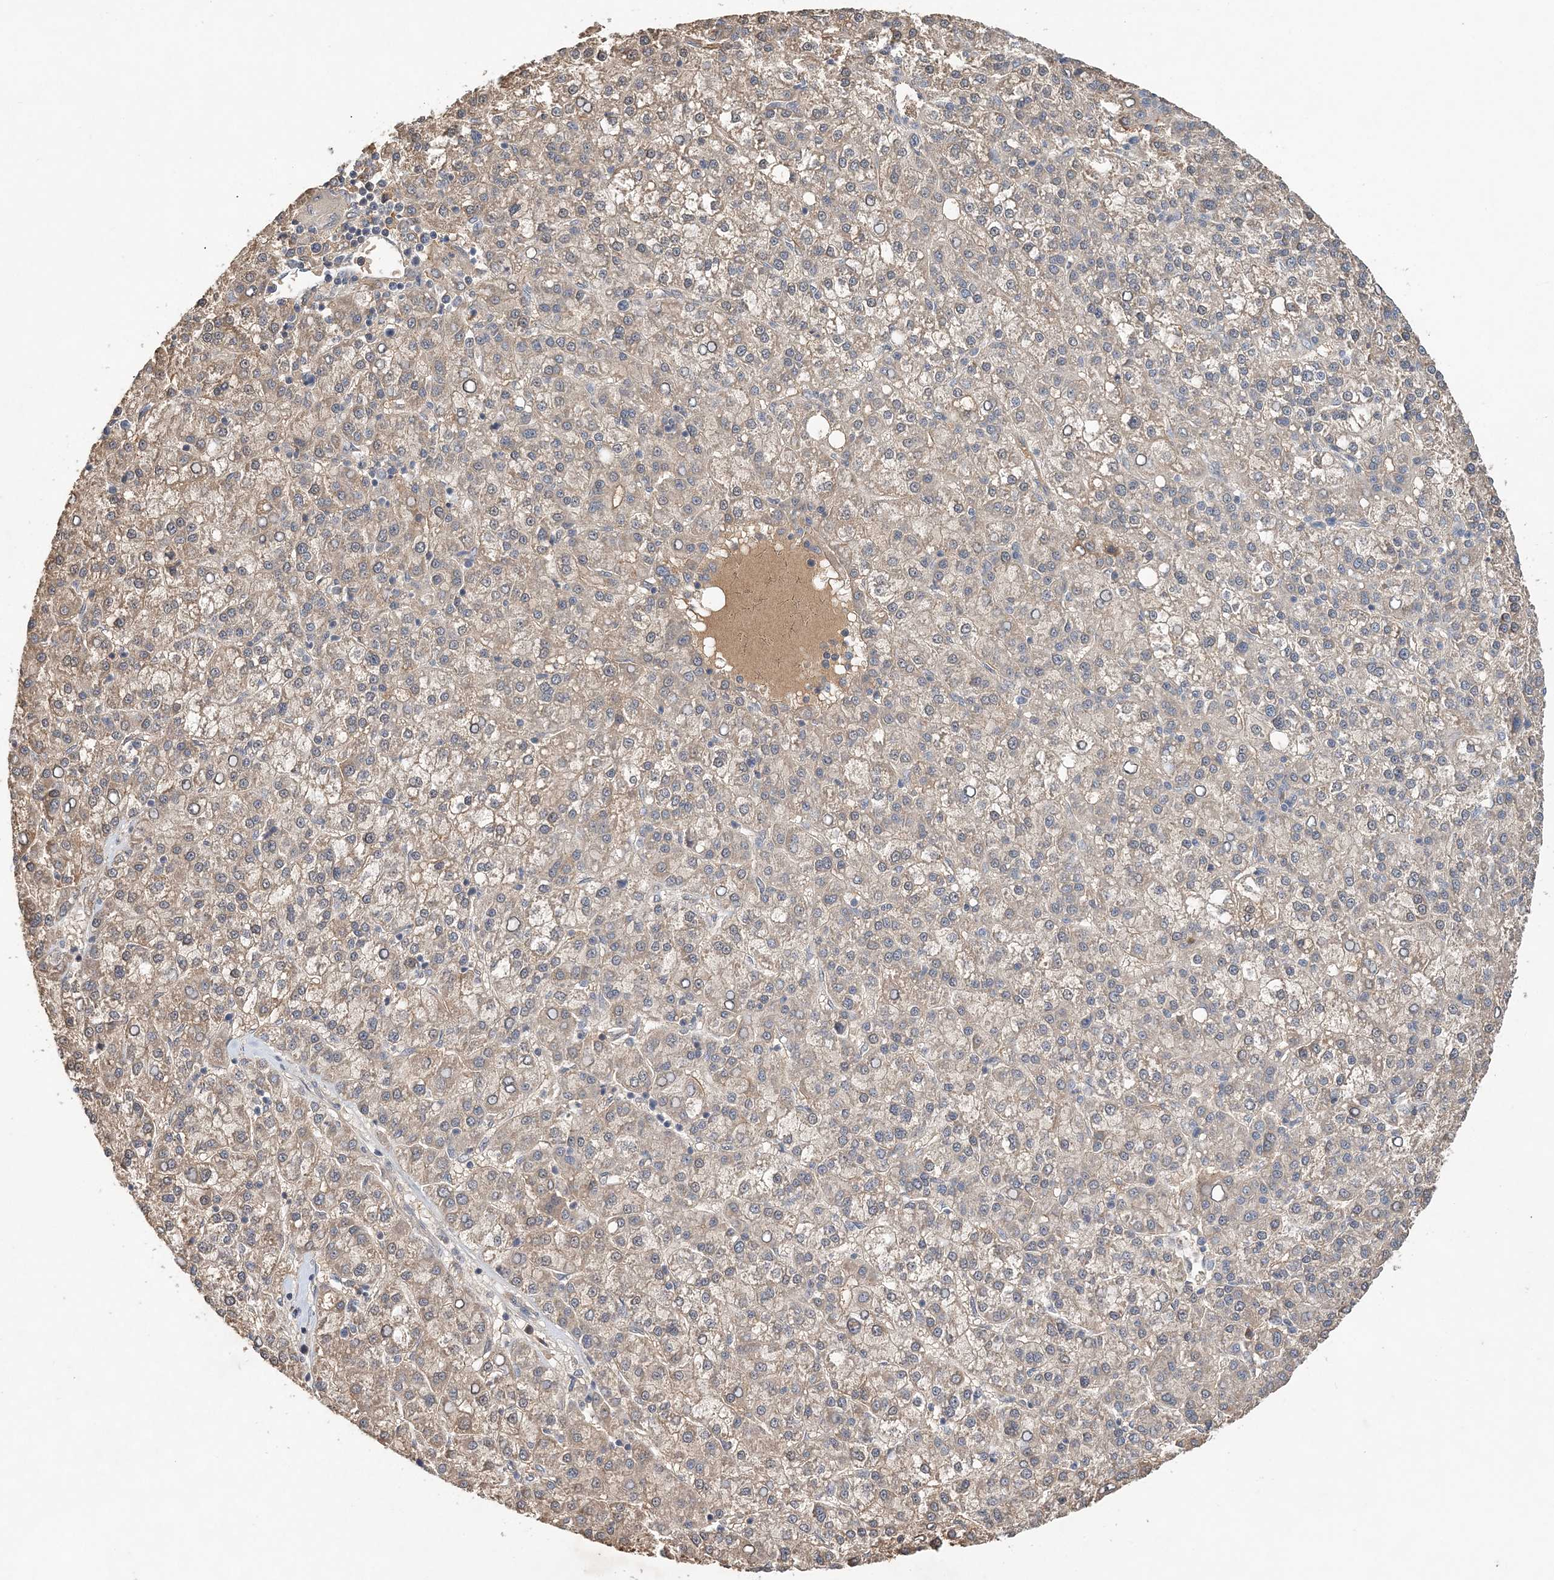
{"staining": {"intensity": "weak", "quantity": "<25%", "location": "cytoplasmic/membranous"}, "tissue": "liver cancer", "cell_type": "Tumor cells", "image_type": "cancer", "snomed": [{"axis": "morphology", "description": "Carcinoma, Hepatocellular, NOS"}, {"axis": "topography", "description": "Liver"}], "caption": "Liver cancer was stained to show a protein in brown. There is no significant staining in tumor cells.", "gene": "SYCP3", "patient": {"sex": "female", "age": 58}}